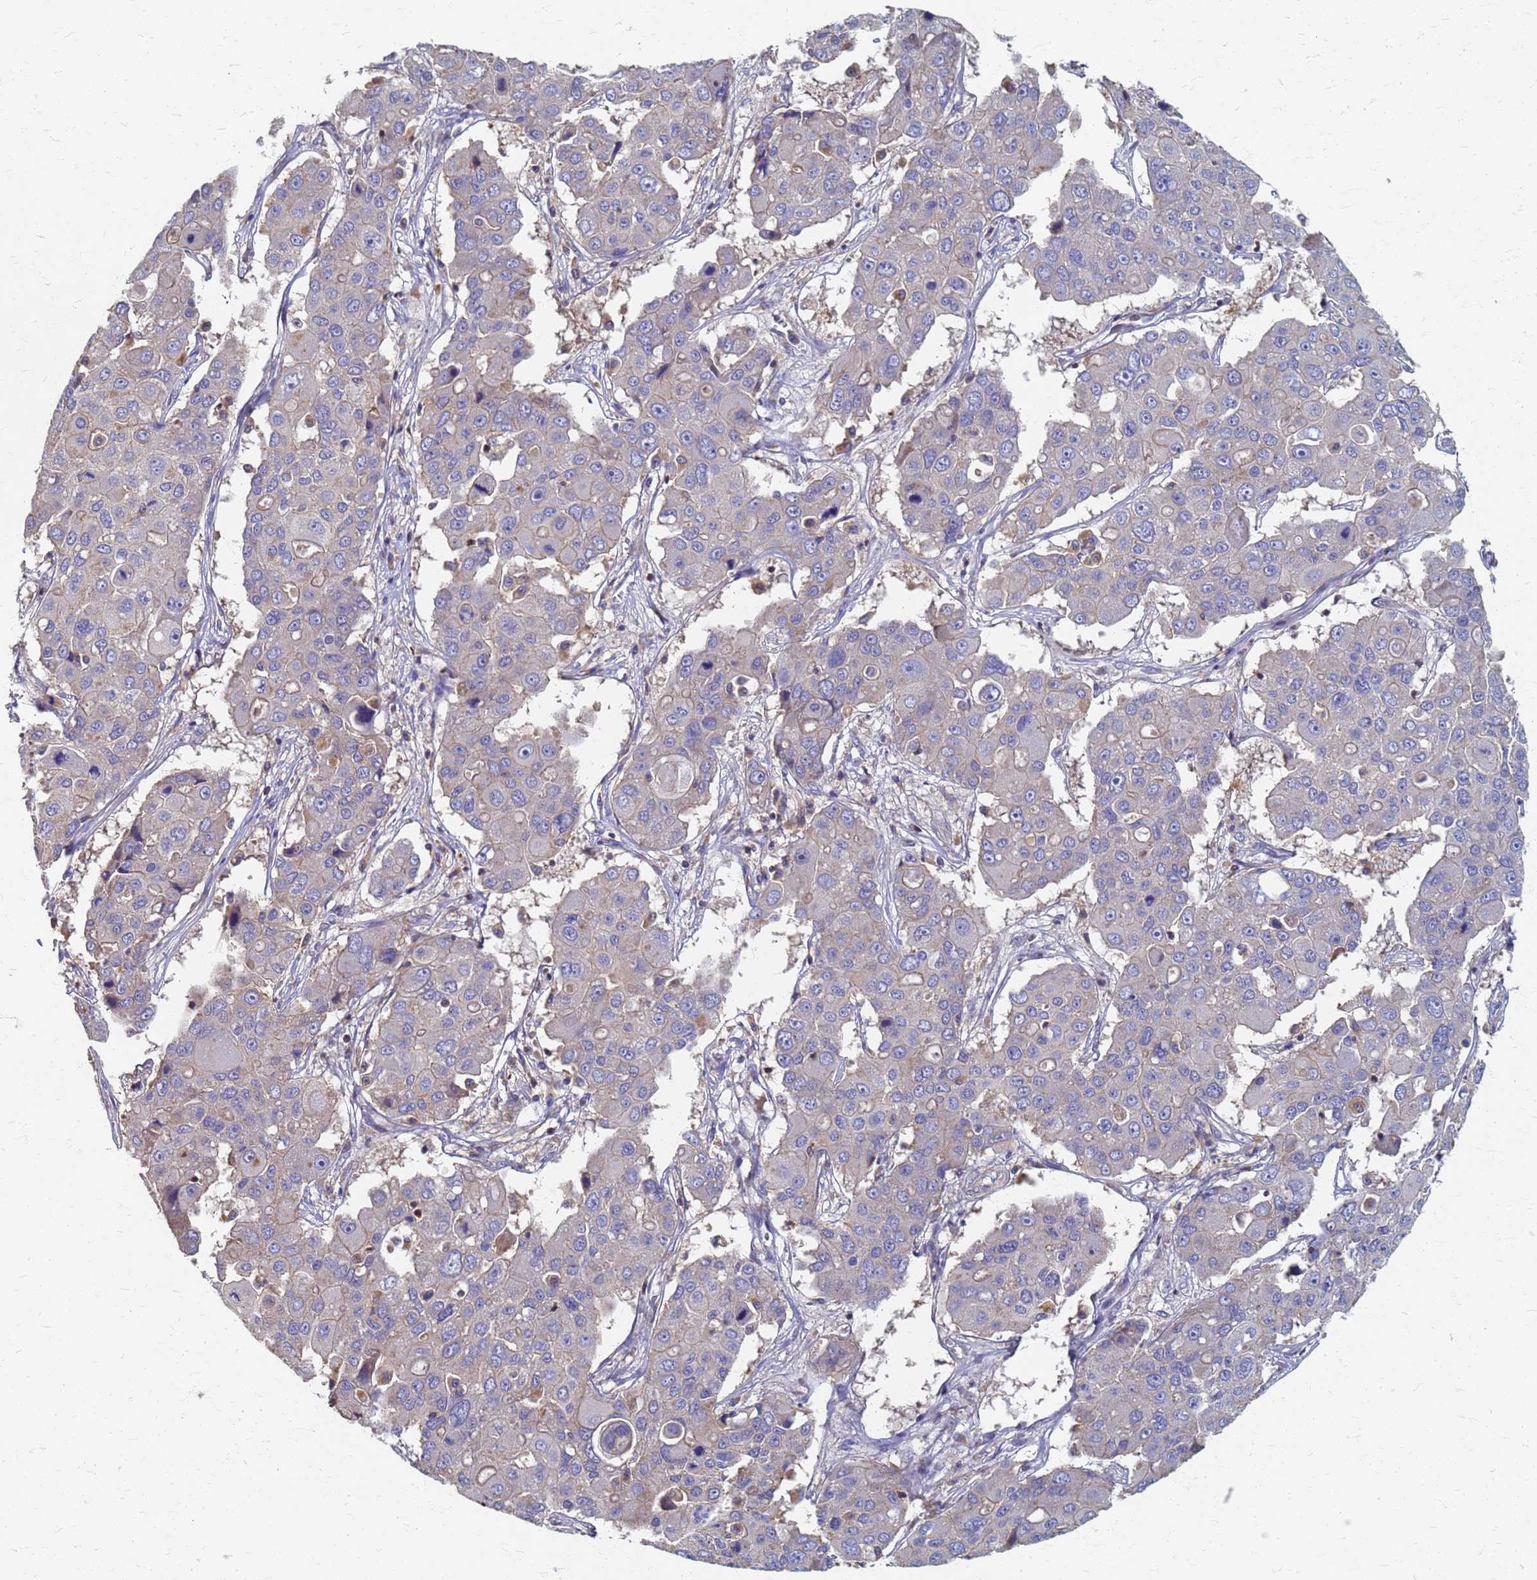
{"staining": {"intensity": "weak", "quantity": "<25%", "location": "cytoplasmic/membranous"}, "tissue": "liver cancer", "cell_type": "Tumor cells", "image_type": "cancer", "snomed": [{"axis": "morphology", "description": "Cholangiocarcinoma"}, {"axis": "topography", "description": "Liver"}], "caption": "A high-resolution micrograph shows immunohistochemistry (IHC) staining of liver cholangiocarcinoma, which demonstrates no significant positivity in tumor cells.", "gene": "KRCC1", "patient": {"sex": "male", "age": 67}}